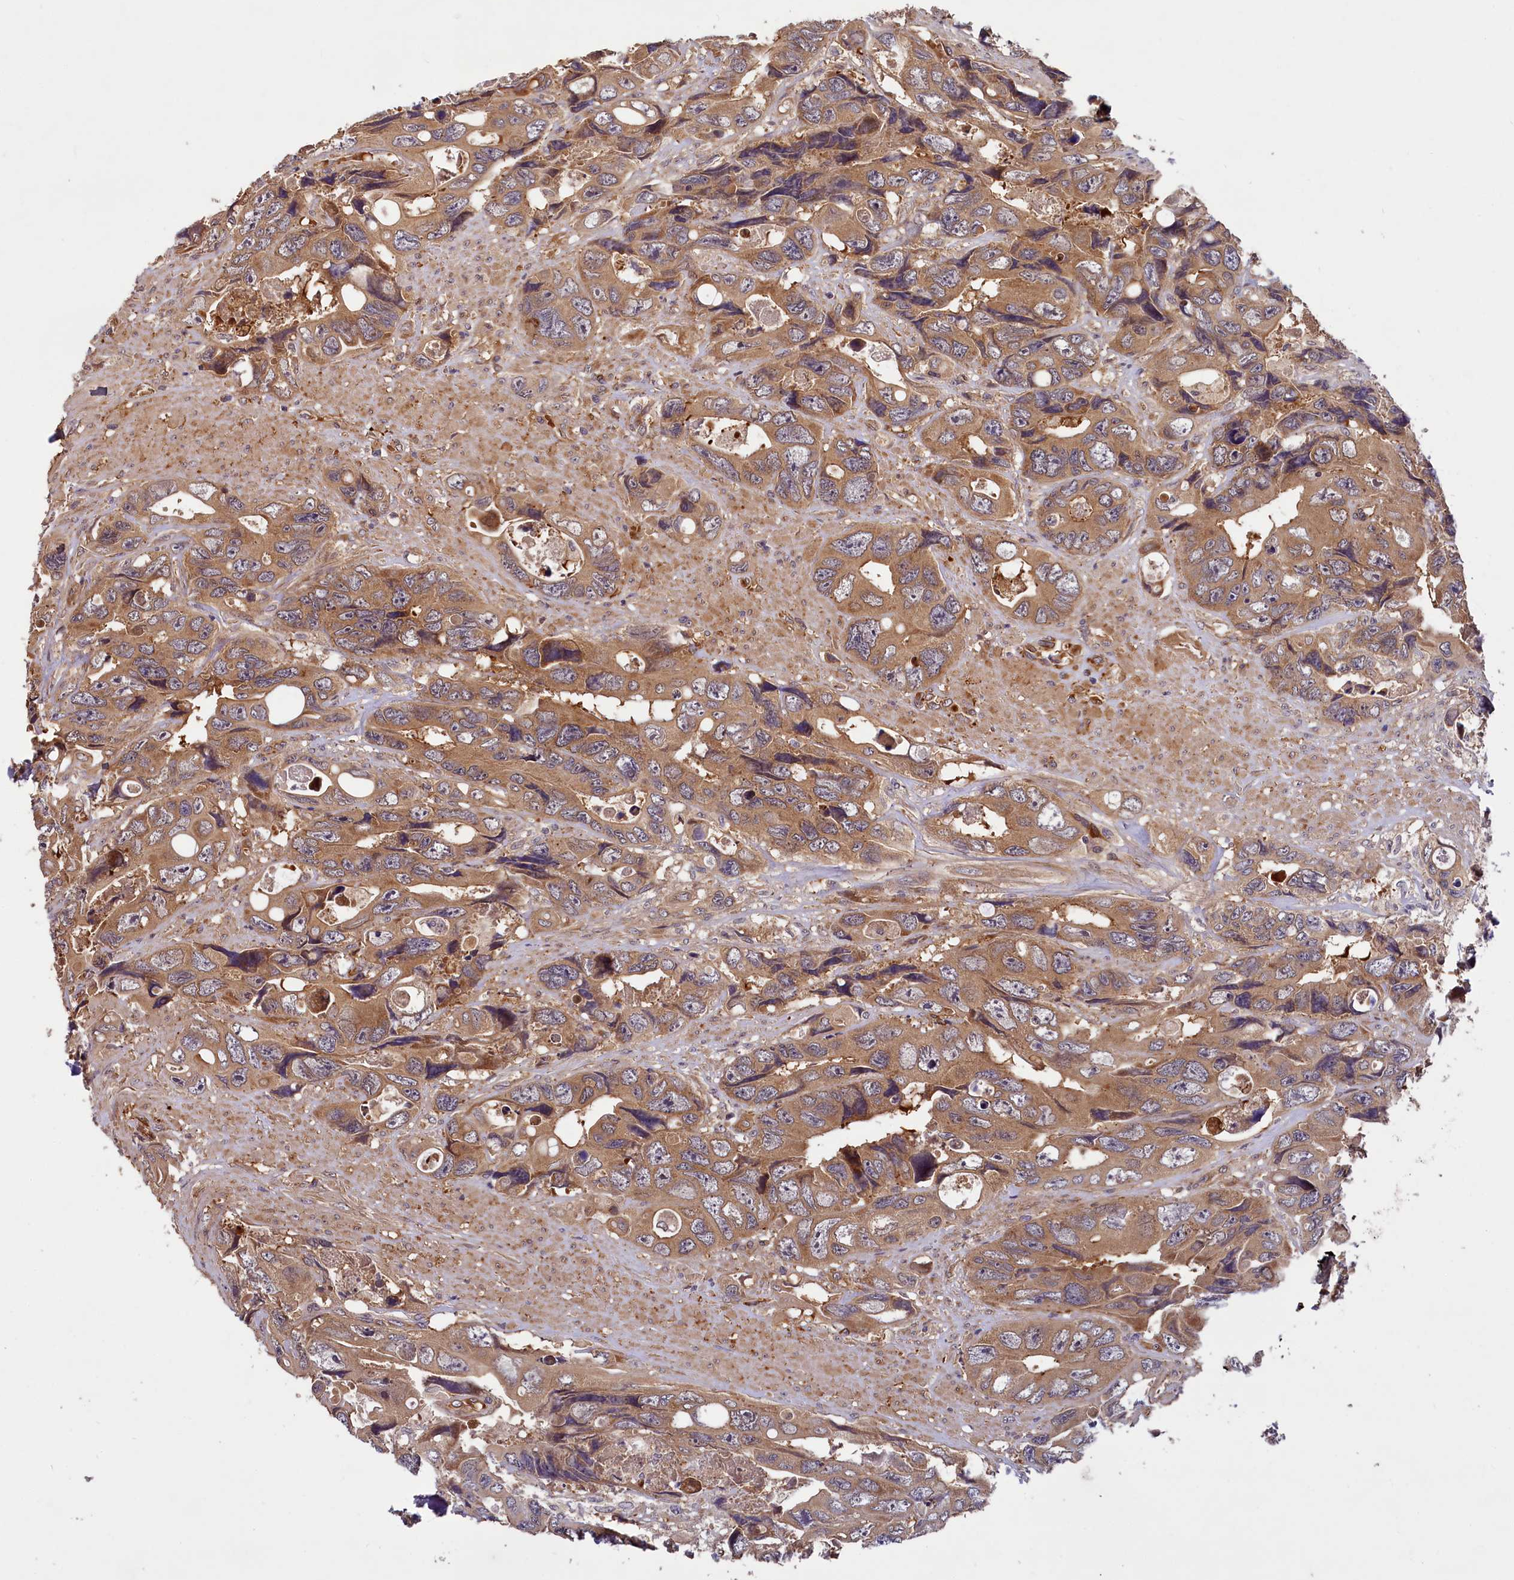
{"staining": {"intensity": "moderate", "quantity": ">75%", "location": "cytoplasmic/membranous"}, "tissue": "colorectal cancer", "cell_type": "Tumor cells", "image_type": "cancer", "snomed": [{"axis": "morphology", "description": "Adenocarcinoma, NOS"}, {"axis": "topography", "description": "Rectum"}], "caption": "The histopathology image exhibits immunohistochemical staining of adenocarcinoma (colorectal). There is moderate cytoplasmic/membranous expression is appreciated in about >75% of tumor cells.", "gene": "PKN2", "patient": {"sex": "male", "age": 57}}